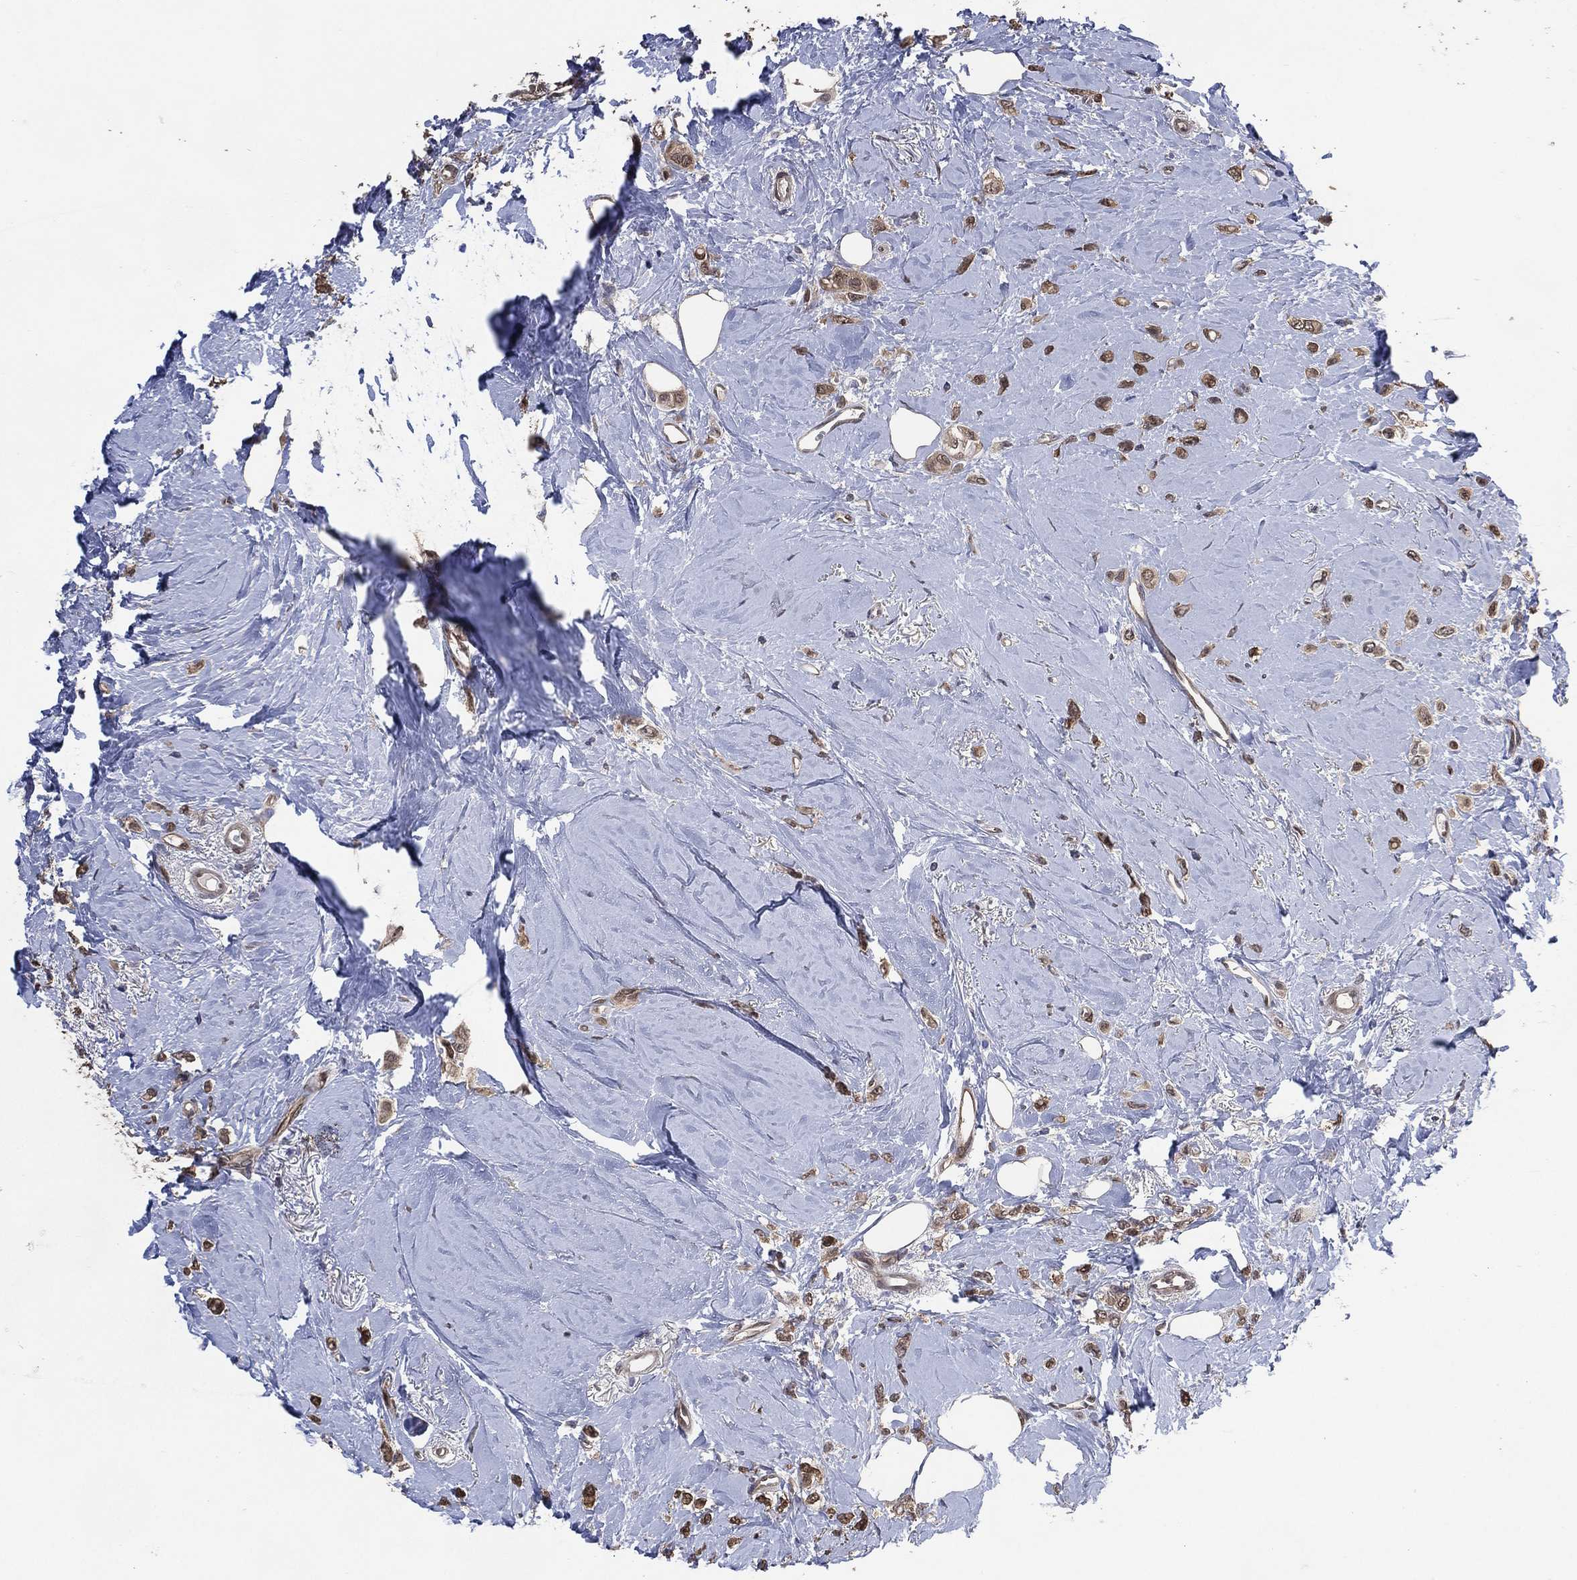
{"staining": {"intensity": "moderate", "quantity": "<25%", "location": "cytoplasmic/membranous"}, "tissue": "breast cancer", "cell_type": "Tumor cells", "image_type": "cancer", "snomed": [{"axis": "morphology", "description": "Lobular carcinoma"}, {"axis": "topography", "description": "Breast"}], "caption": "IHC micrograph of neoplastic tissue: lobular carcinoma (breast) stained using immunohistochemistry demonstrates low levels of moderate protein expression localized specifically in the cytoplasmic/membranous of tumor cells, appearing as a cytoplasmic/membranous brown color.", "gene": "AK1", "patient": {"sex": "female", "age": 66}}